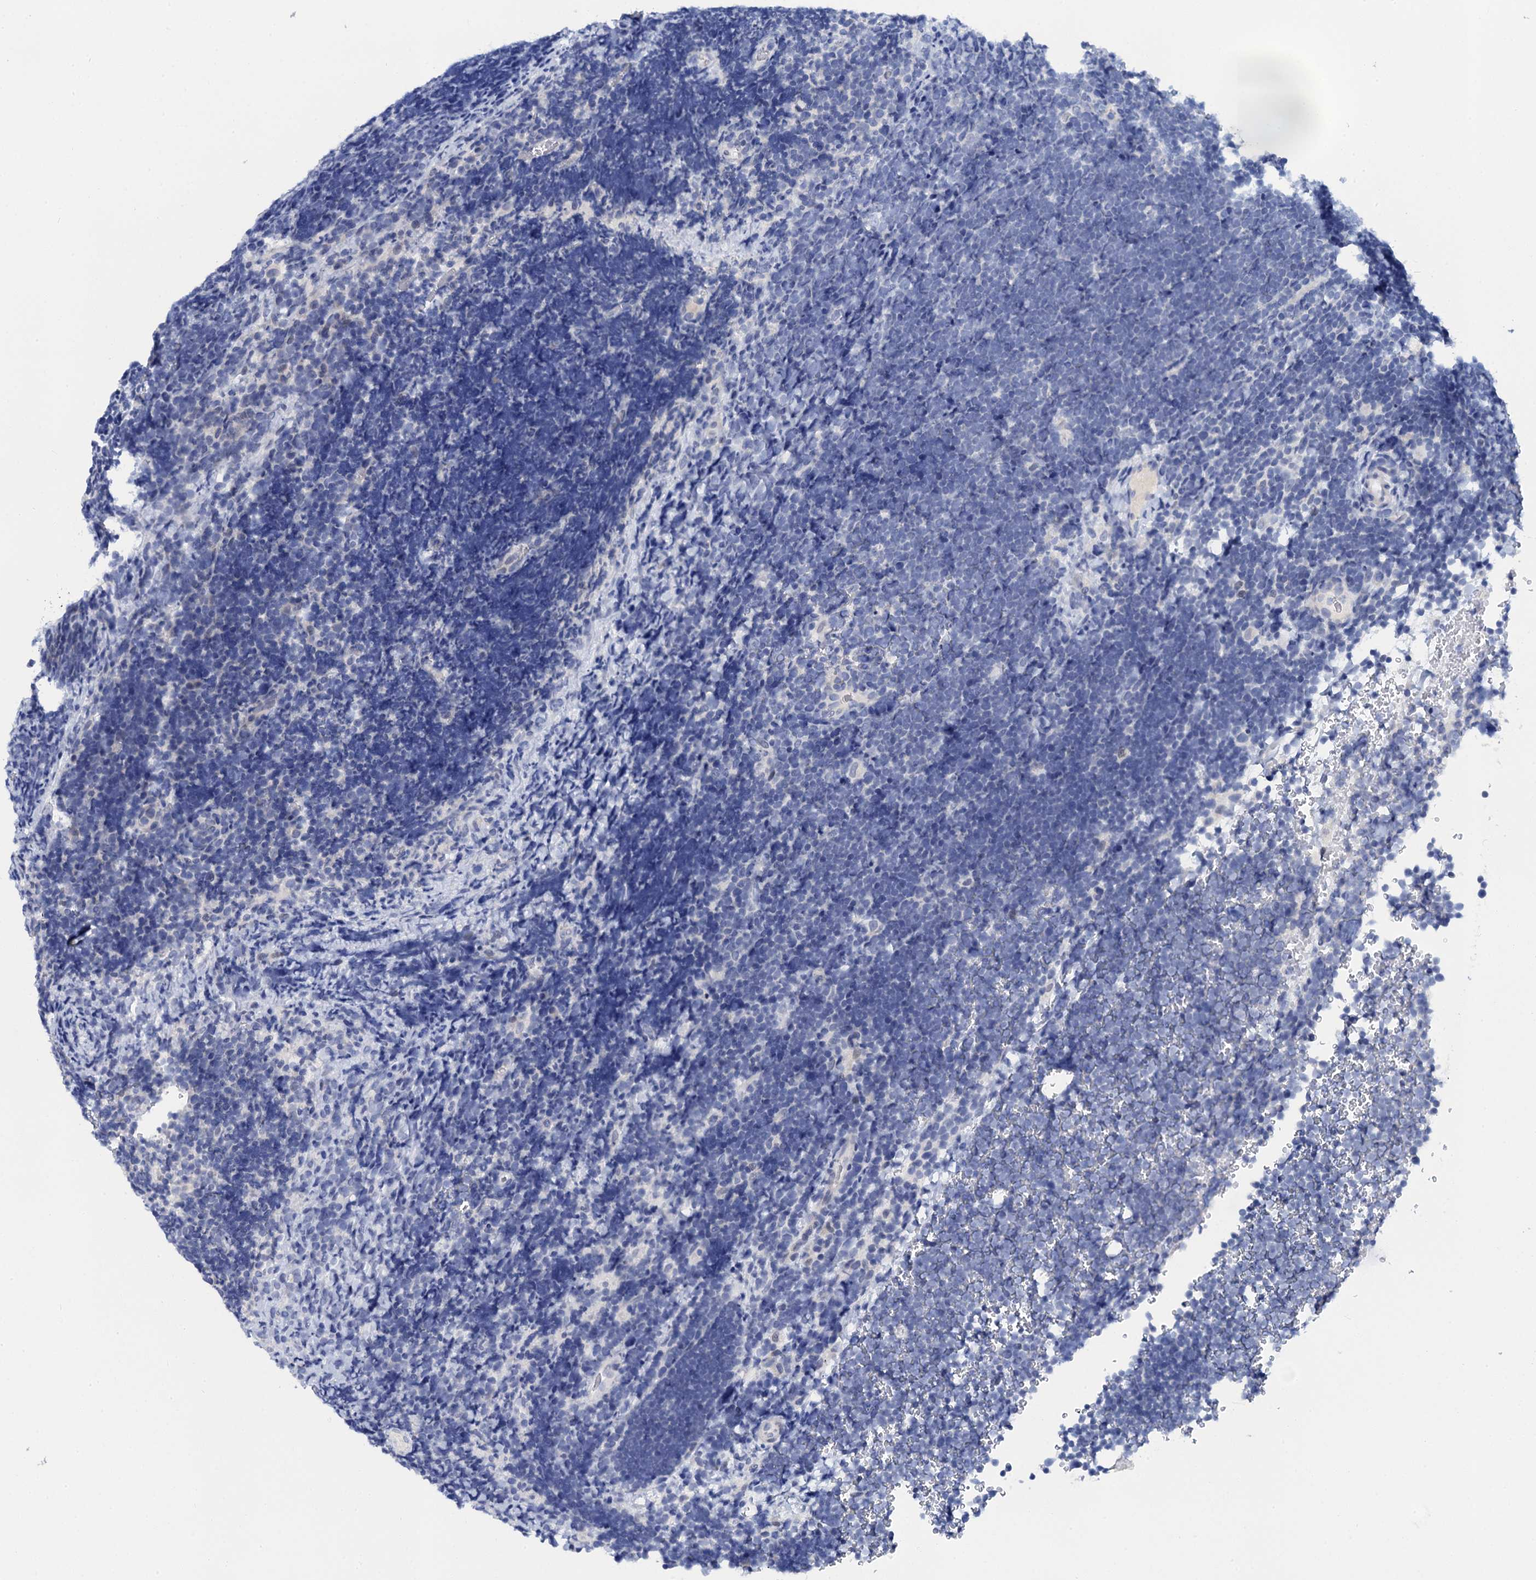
{"staining": {"intensity": "negative", "quantity": "none", "location": "none"}, "tissue": "lymphoma", "cell_type": "Tumor cells", "image_type": "cancer", "snomed": [{"axis": "morphology", "description": "Malignant lymphoma, non-Hodgkin's type, High grade"}, {"axis": "topography", "description": "Lymph node"}], "caption": "This photomicrograph is of malignant lymphoma, non-Hodgkin's type (high-grade) stained with IHC to label a protein in brown with the nuclei are counter-stained blue. There is no expression in tumor cells.", "gene": "LYPD3", "patient": {"sex": "male", "age": 13}}